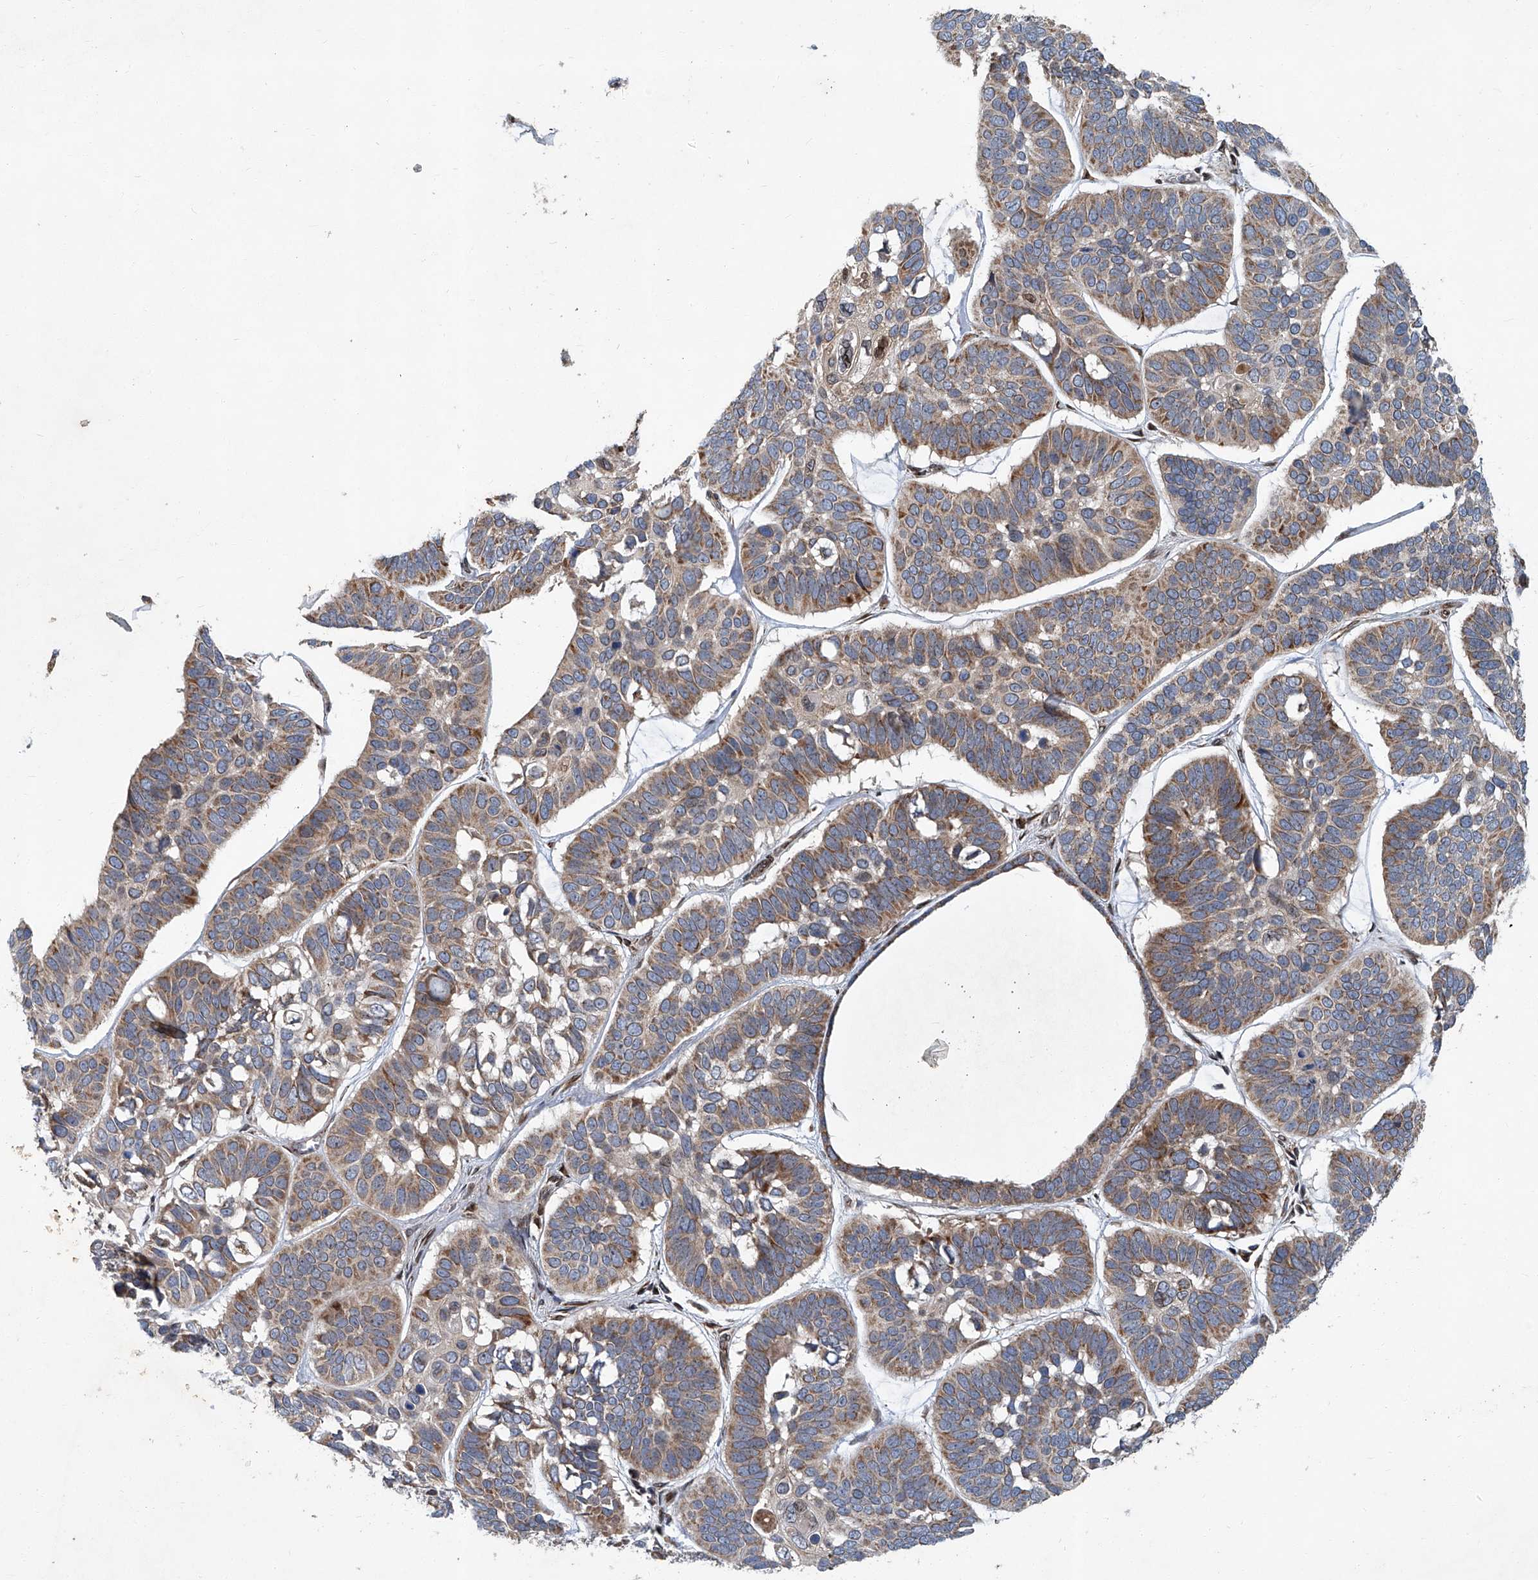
{"staining": {"intensity": "moderate", "quantity": ">75%", "location": "cytoplasmic/membranous"}, "tissue": "skin cancer", "cell_type": "Tumor cells", "image_type": "cancer", "snomed": [{"axis": "morphology", "description": "Basal cell carcinoma"}, {"axis": "topography", "description": "Skin"}], "caption": "This is a micrograph of immunohistochemistry staining of basal cell carcinoma (skin), which shows moderate staining in the cytoplasmic/membranous of tumor cells.", "gene": "GPR132", "patient": {"sex": "male", "age": 62}}